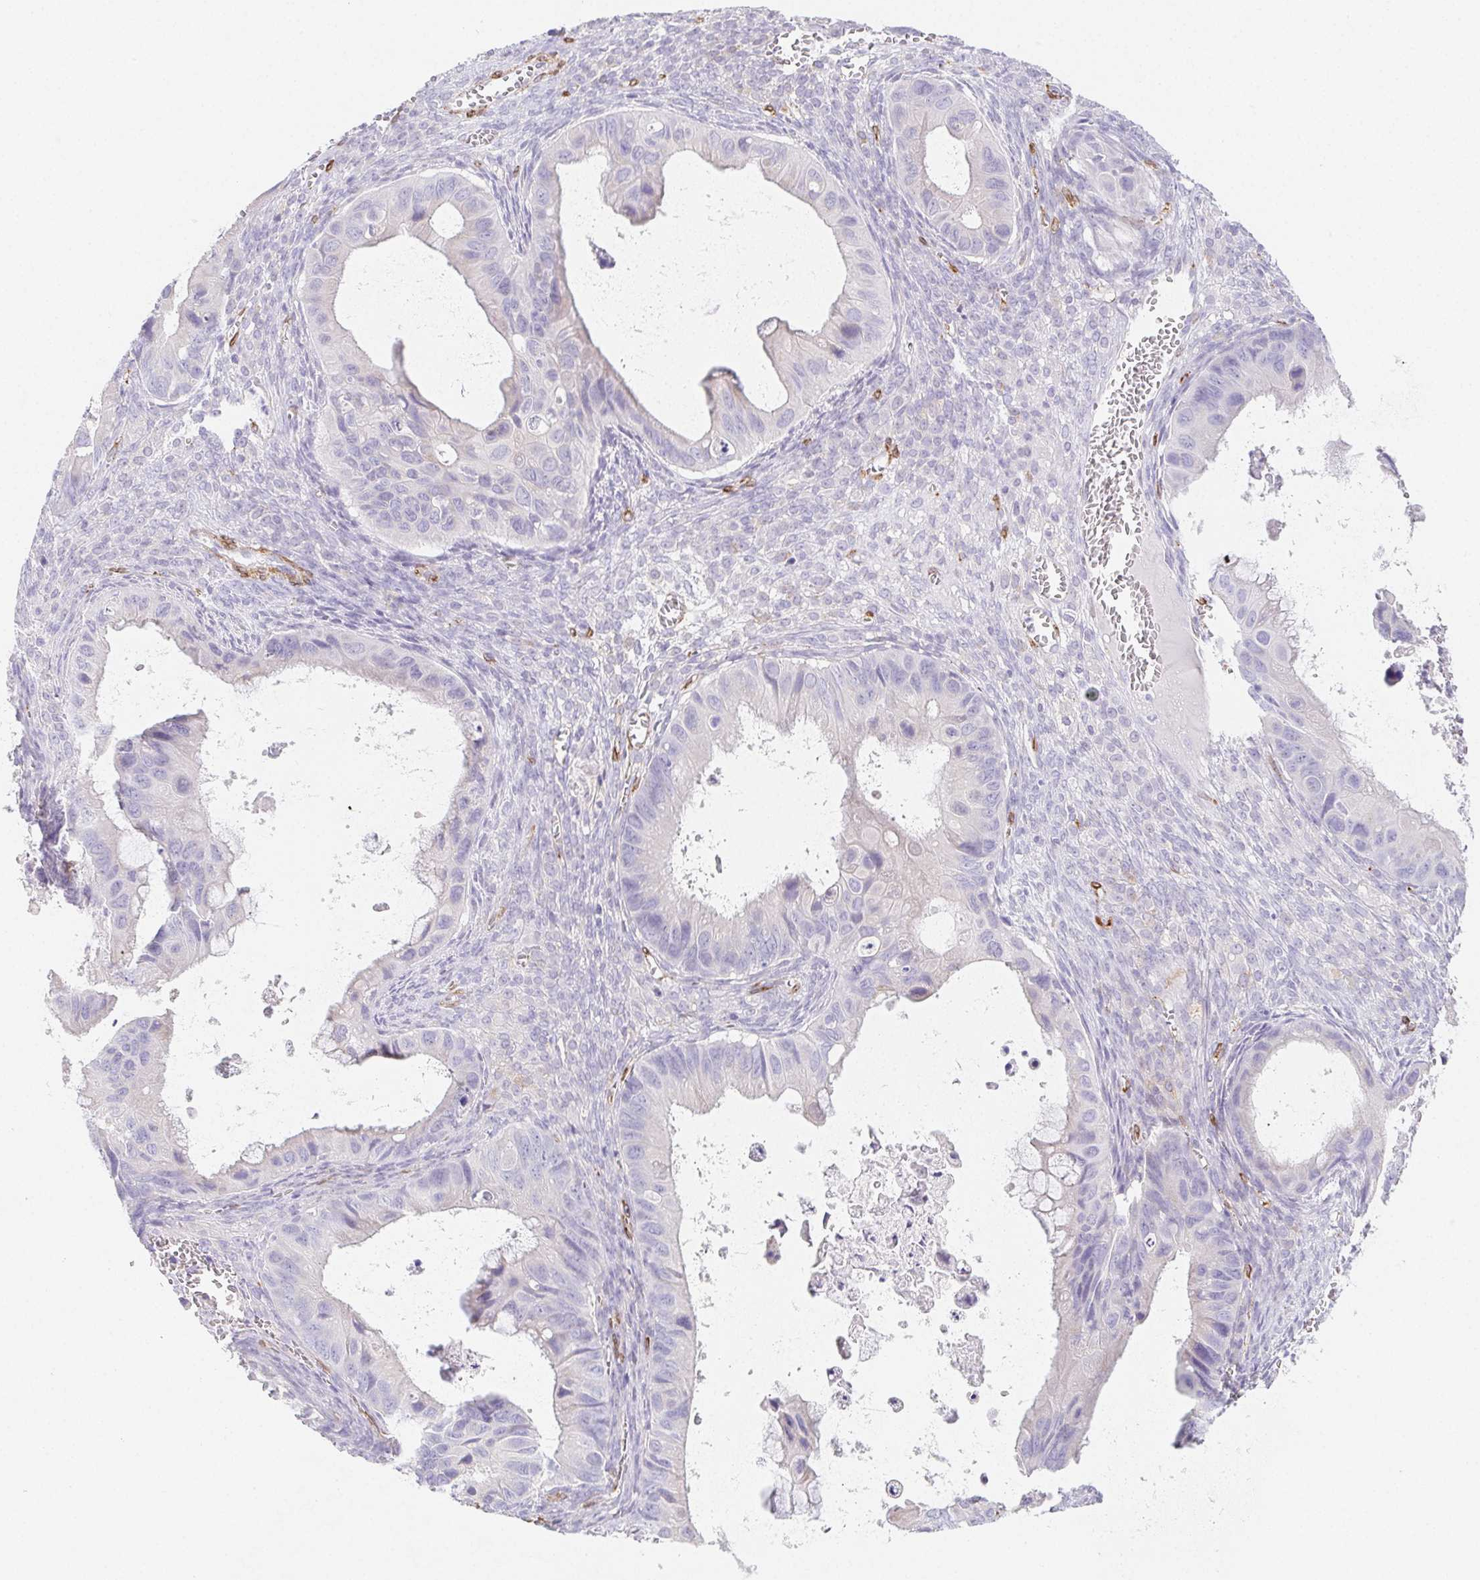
{"staining": {"intensity": "negative", "quantity": "none", "location": "none"}, "tissue": "ovarian cancer", "cell_type": "Tumor cells", "image_type": "cancer", "snomed": [{"axis": "morphology", "description": "Cystadenocarcinoma, mucinous, NOS"}, {"axis": "topography", "description": "Ovary"}], "caption": "Immunohistochemical staining of ovarian cancer (mucinous cystadenocarcinoma) reveals no significant expression in tumor cells.", "gene": "HRC", "patient": {"sex": "female", "age": 64}}